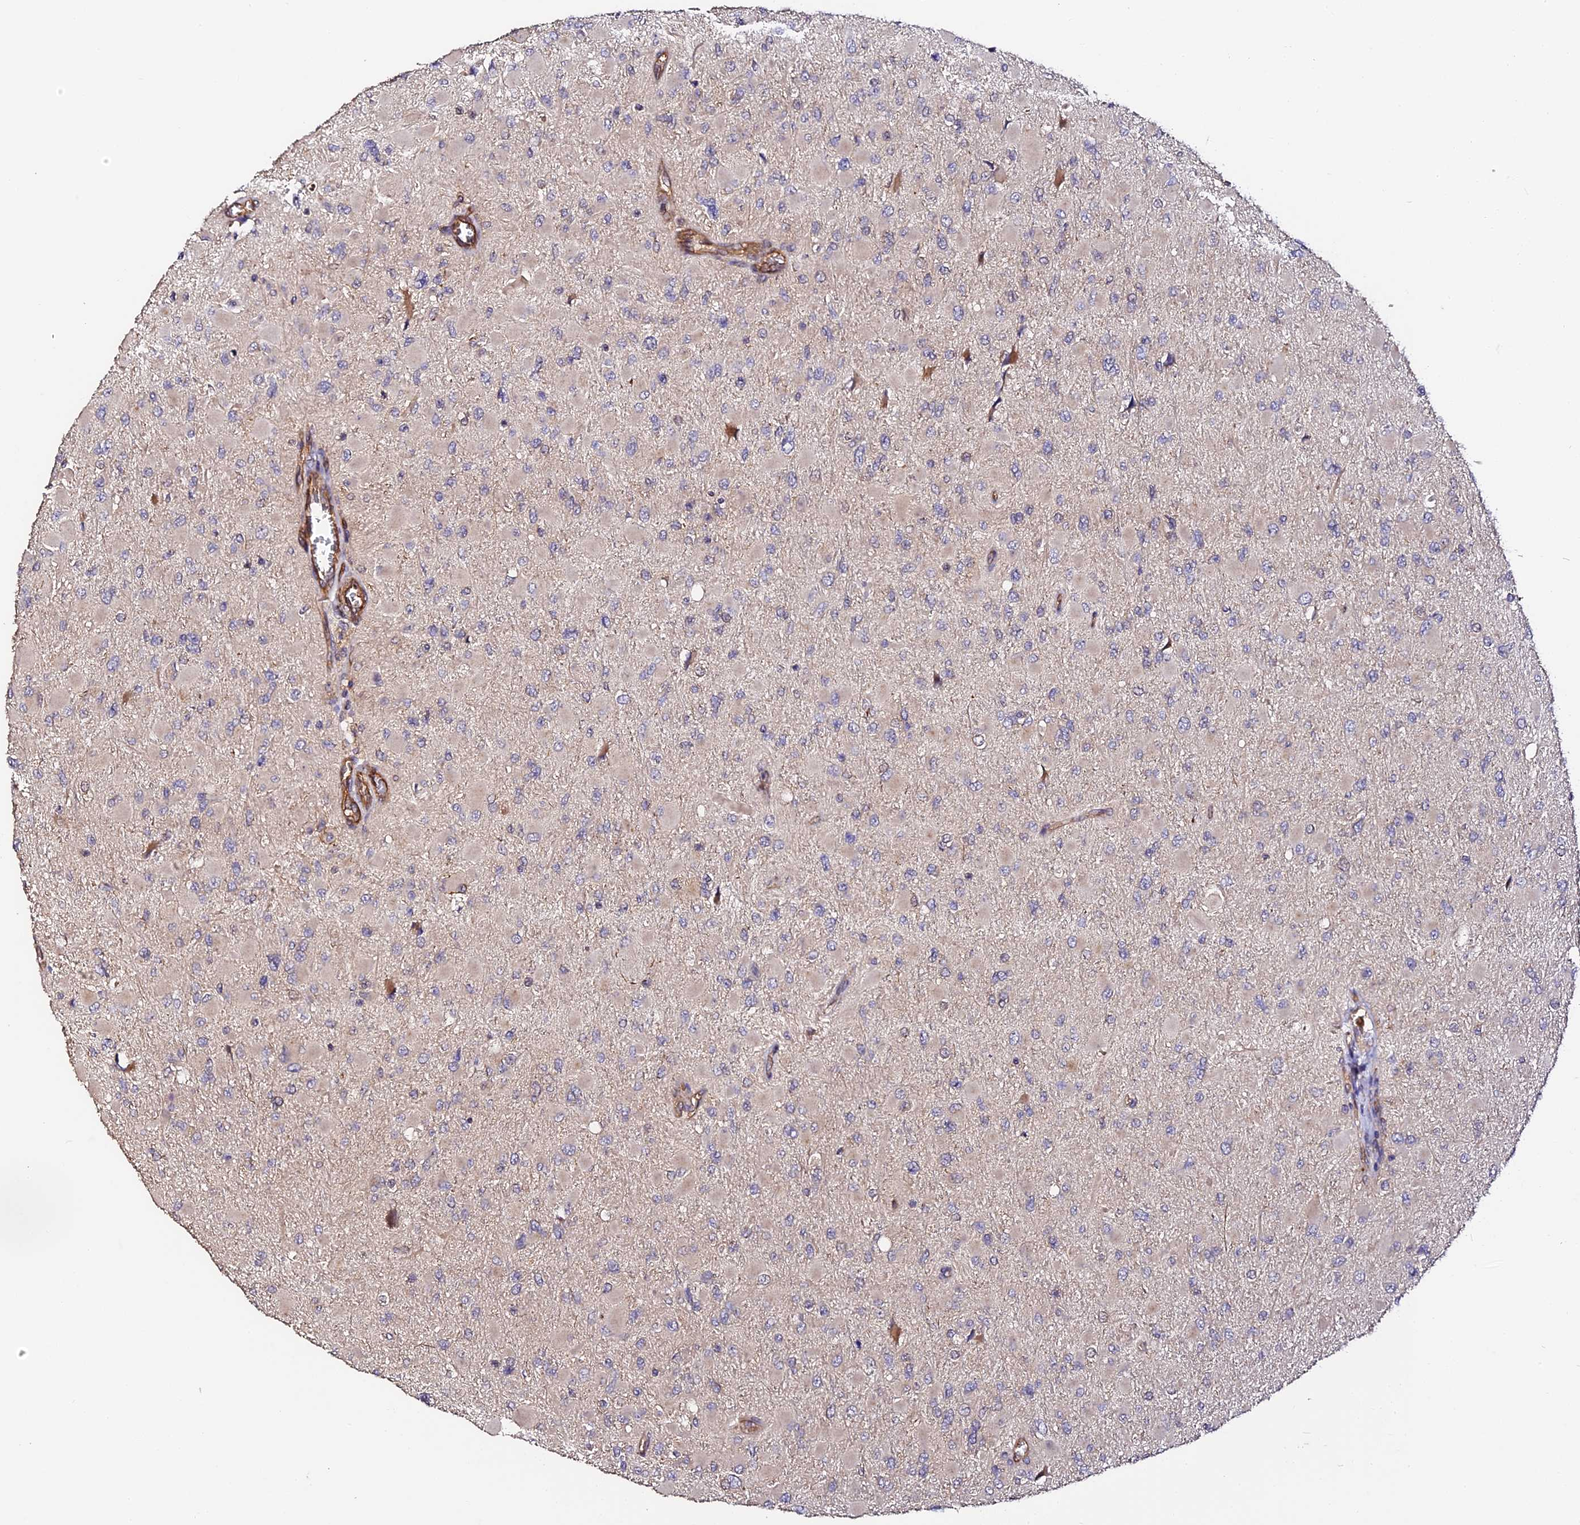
{"staining": {"intensity": "negative", "quantity": "none", "location": "none"}, "tissue": "glioma", "cell_type": "Tumor cells", "image_type": "cancer", "snomed": [{"axis": "morphology", "description": "Glioma, malignant, High grade"}, {"axis": "topography", "description": "Cerebral cortex"}], "caption": "Tumor cells show no significant protein staining in malignant high-grade glioma.", "gene": "TDO2", "patient": {"sex": "female", "age": 36}}